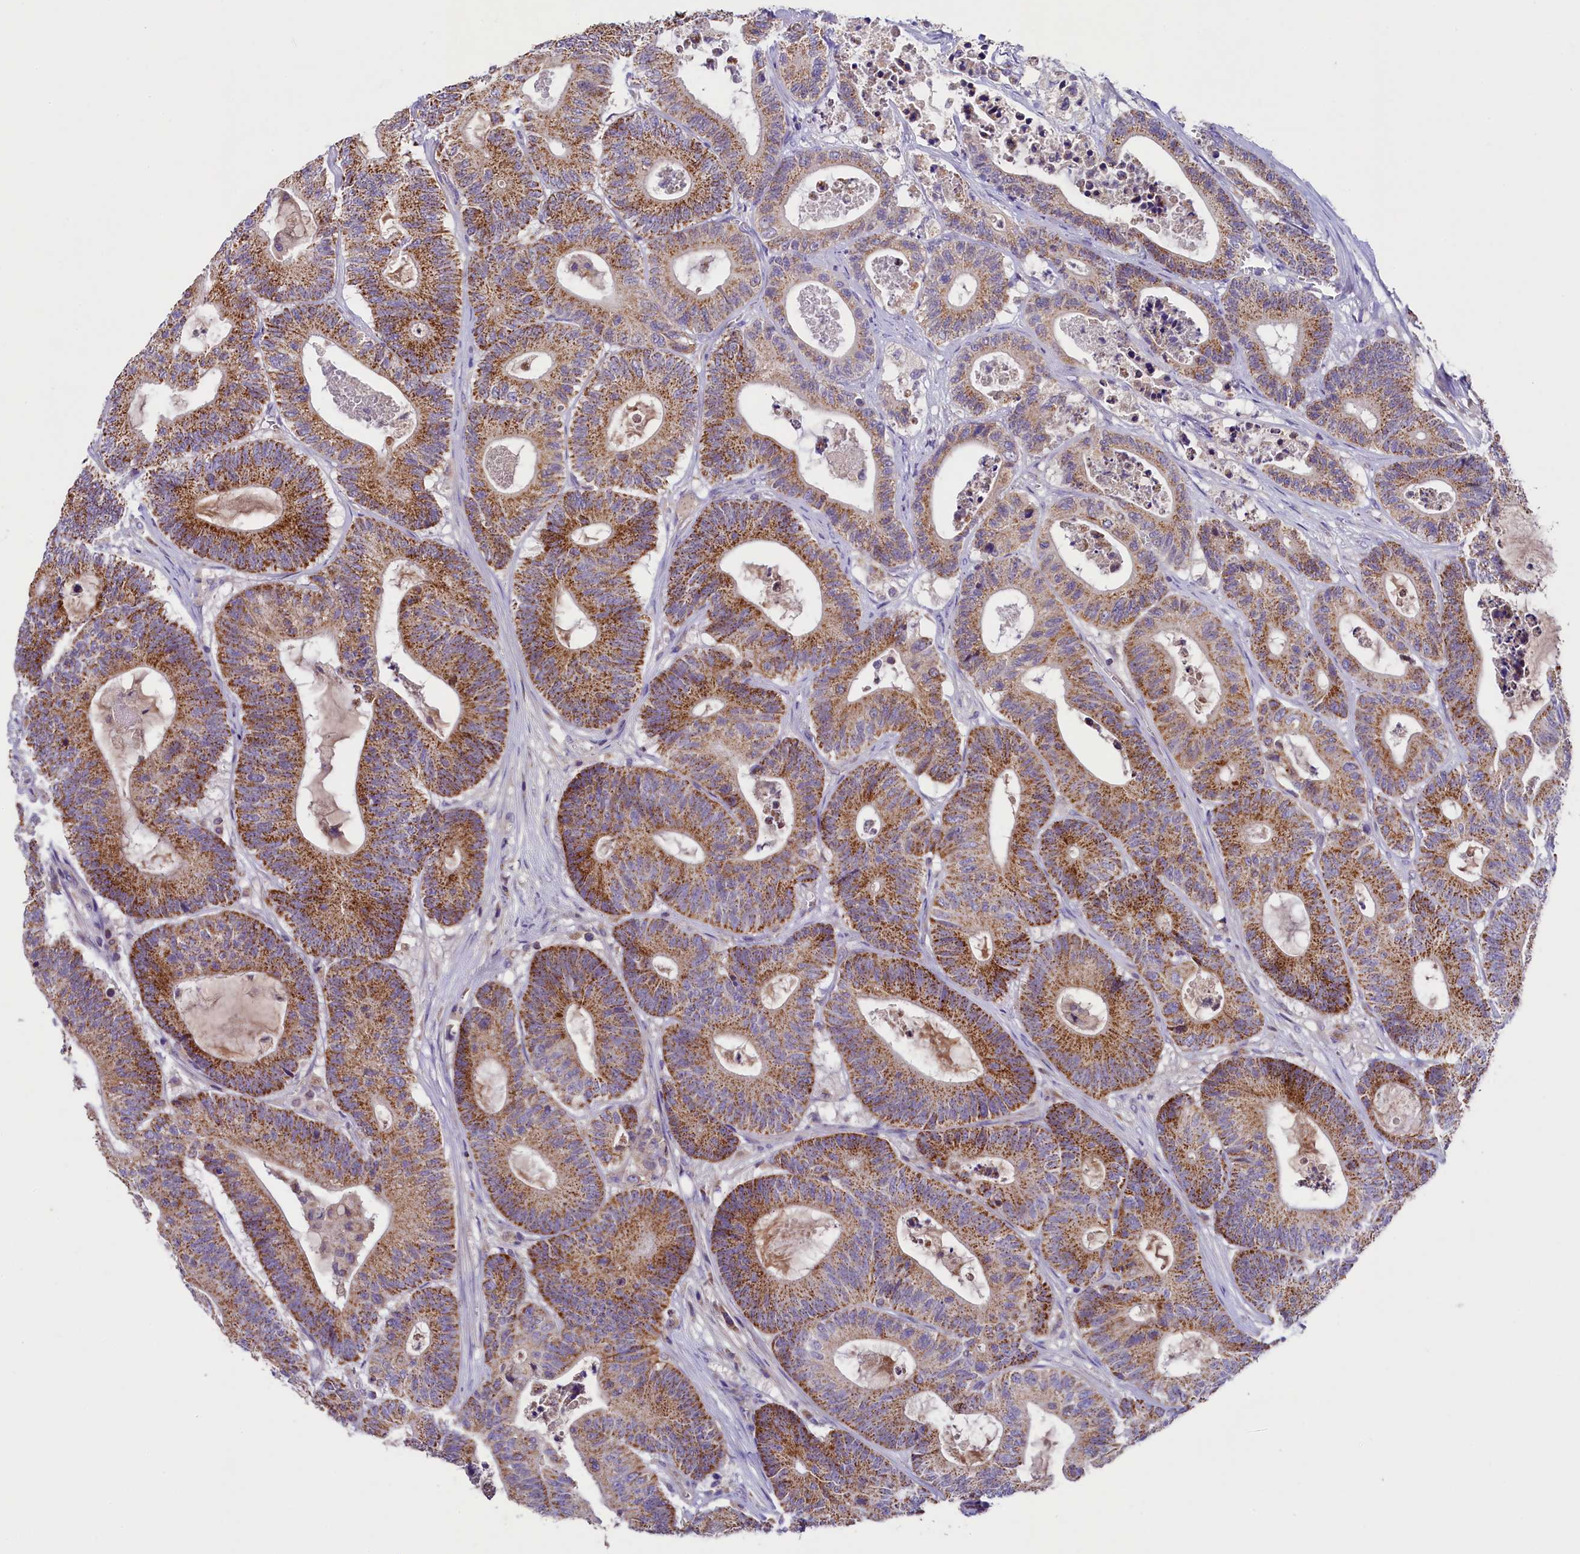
{"staining": {"intensity": "moderate", "quantity": ">75%", "location": "cytoplasmic/membranous"}, "tissue": "colorectal cancer", "cell_type": "Tumor cells", "image_type": "cancer", "snomed": [{"axis": "morphology", "description": "Adenocarcinoma, NOS"}, {"axis": "topography", "description": "Colon"}], "caption": "Adenocarcinoma (colorectal) stained with a brown dye reveals moderate cytoplasmic/membranous positive positivity in about >75% of tumor cells.", "gene": "PMPCB", "patient": {"sex": "female", "age": 84}}